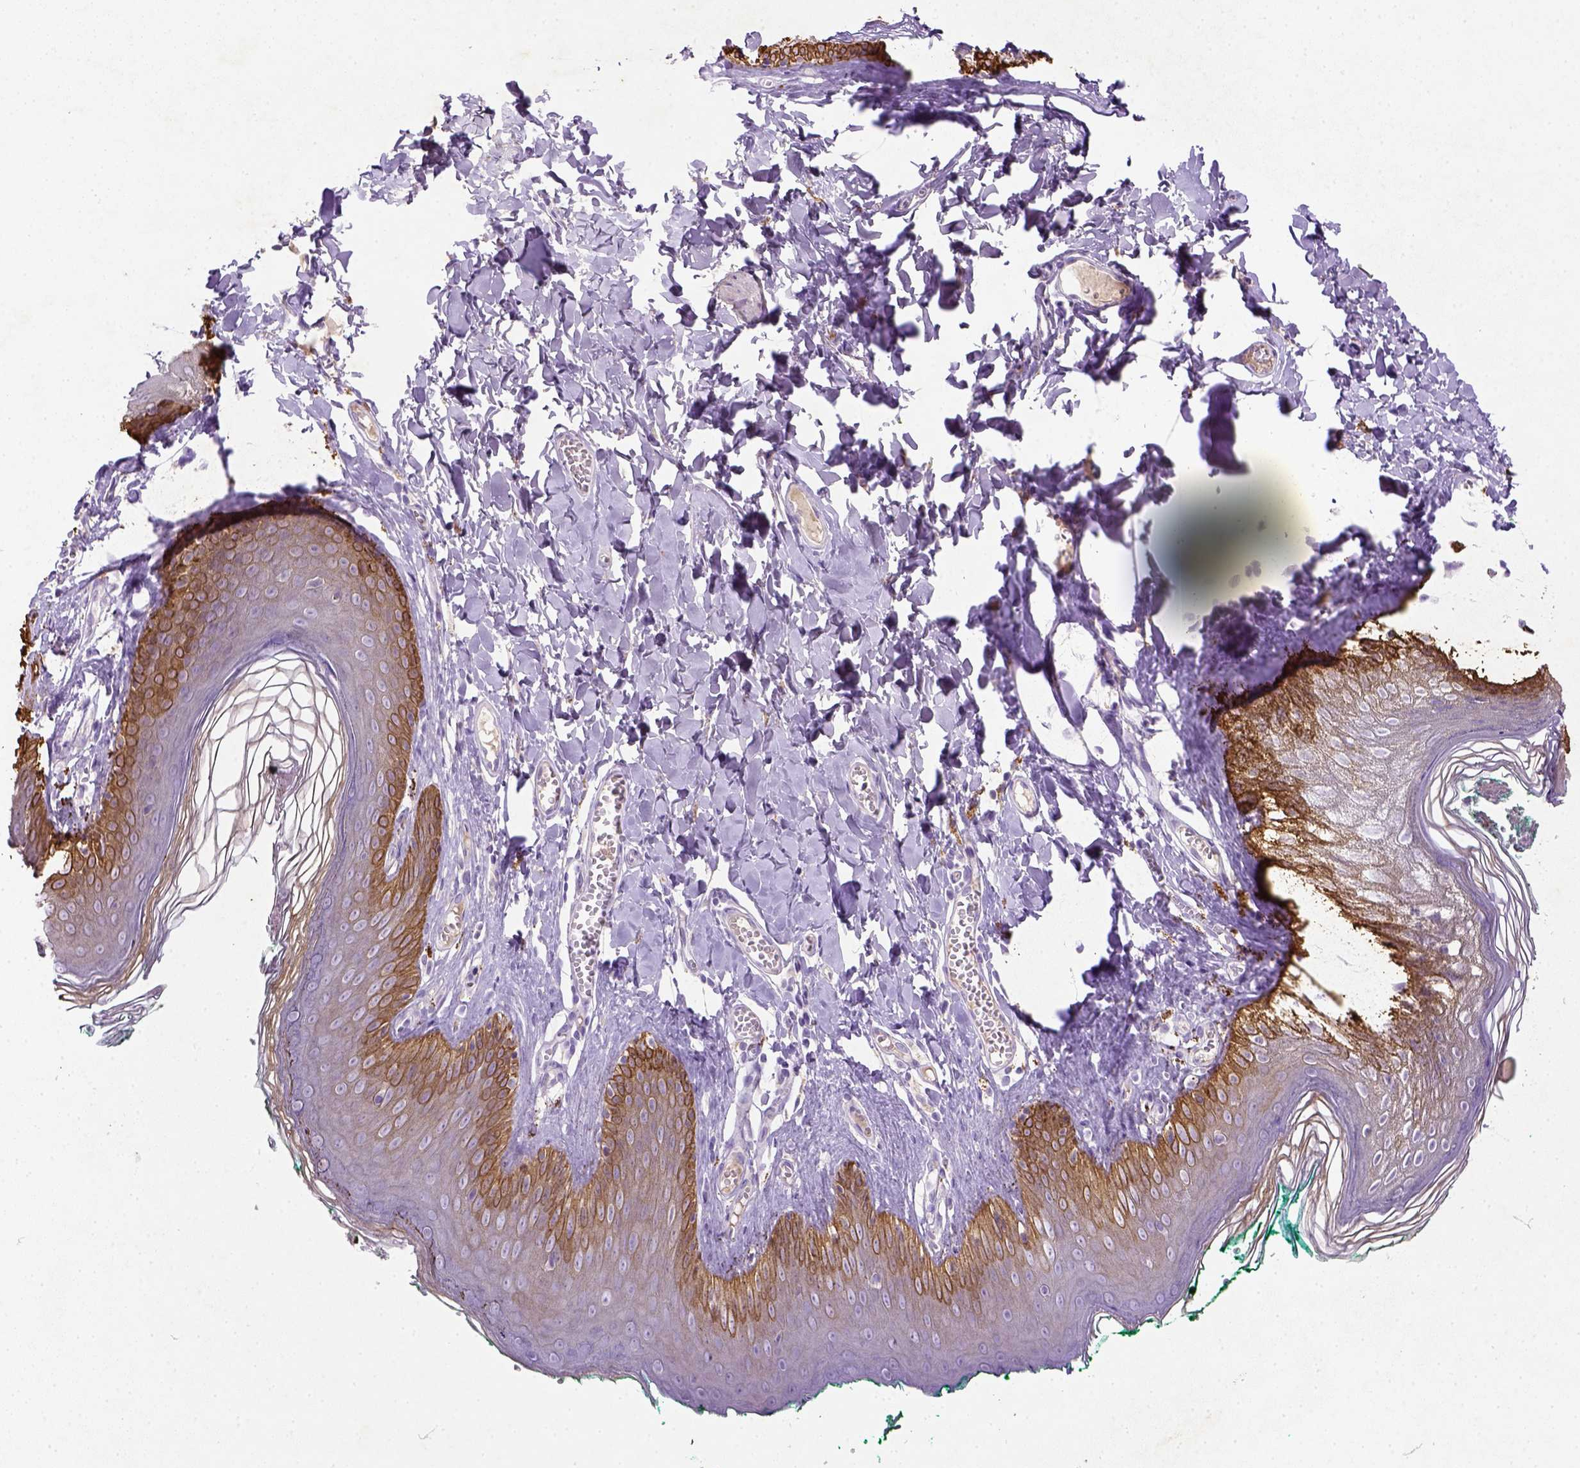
{"staining": {"intensity": "strong", "quantity": "<25%", "location": "cytoplasmic/membranous"}, "tissue": "skin", "cell_type": "Epidermal cells", "image_type": "normal", "snomed": [{"axis": "morphology", "description": "Normal tissue, NOS"}, {"axis": "topography", "description": "Vulva"}, {"axis": "topography", "description": "Peripheral nerve tissue"}], "caption": "IHC photomicrograph of normal human skin stained for a protein (brown), which displays medium levels of strong cytoplasmic/membranous positivity in about <25% of epidermal cells.", "gene": "NUDT2", "patient": {"sex": "female", "age": 66}}